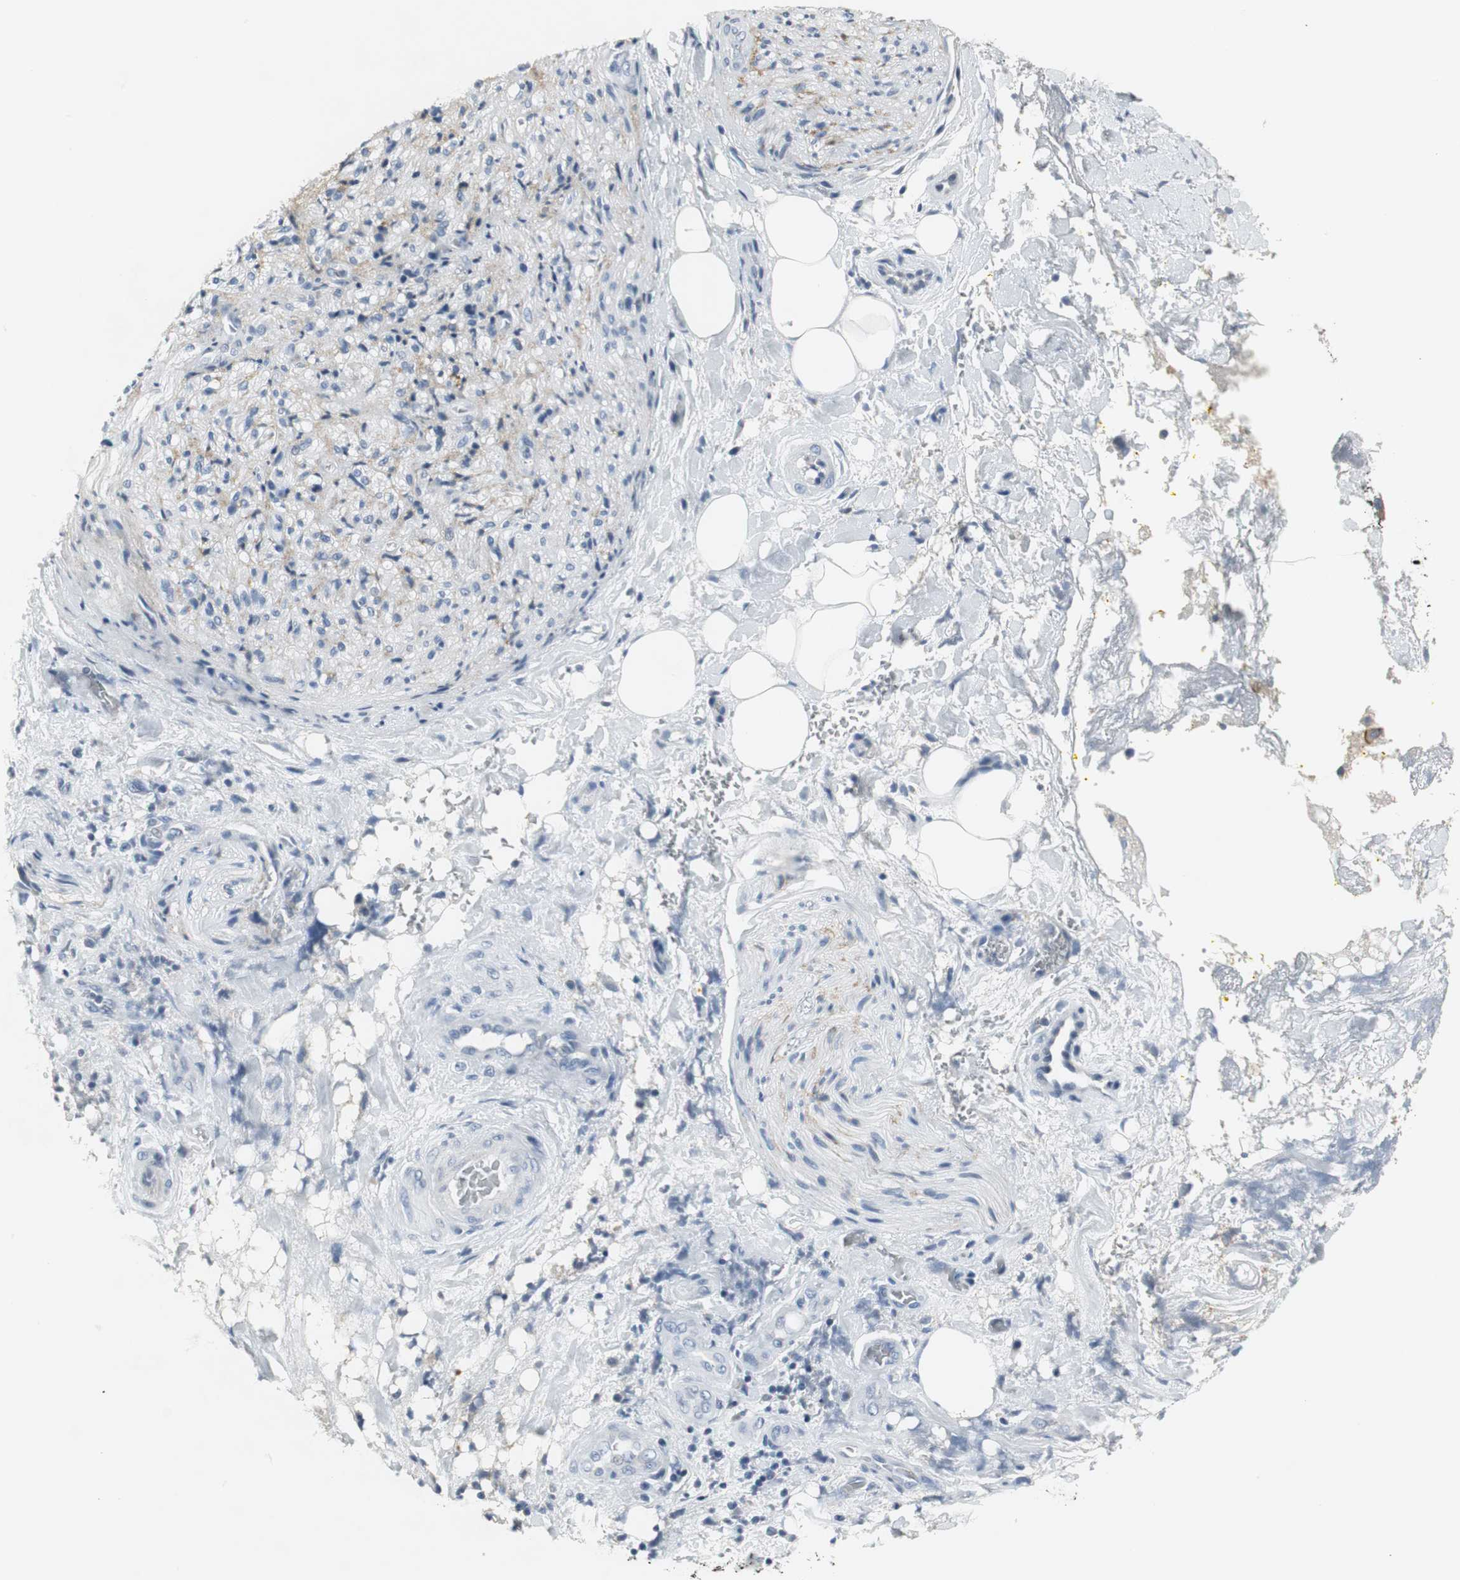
{"staining": {"intensity": "negative", "quantity": "none", "location": "none"}, "tissue": "pancreatic cancer", "cell_type": "Tumor cells", "image_type": "cancer", "snomed": [{"axis": "morphology", "description": "Adenocarcinoma, NOS"}, {"axis": "topography", "description": "Pancreas"}], "caption": "Immunohistochemistry of human adenocarcinoma (pancreatic) exhibits no staining in tumor cells.", "gene": "SLC2A5", "patient": {"sex": "male", "age": 70}}